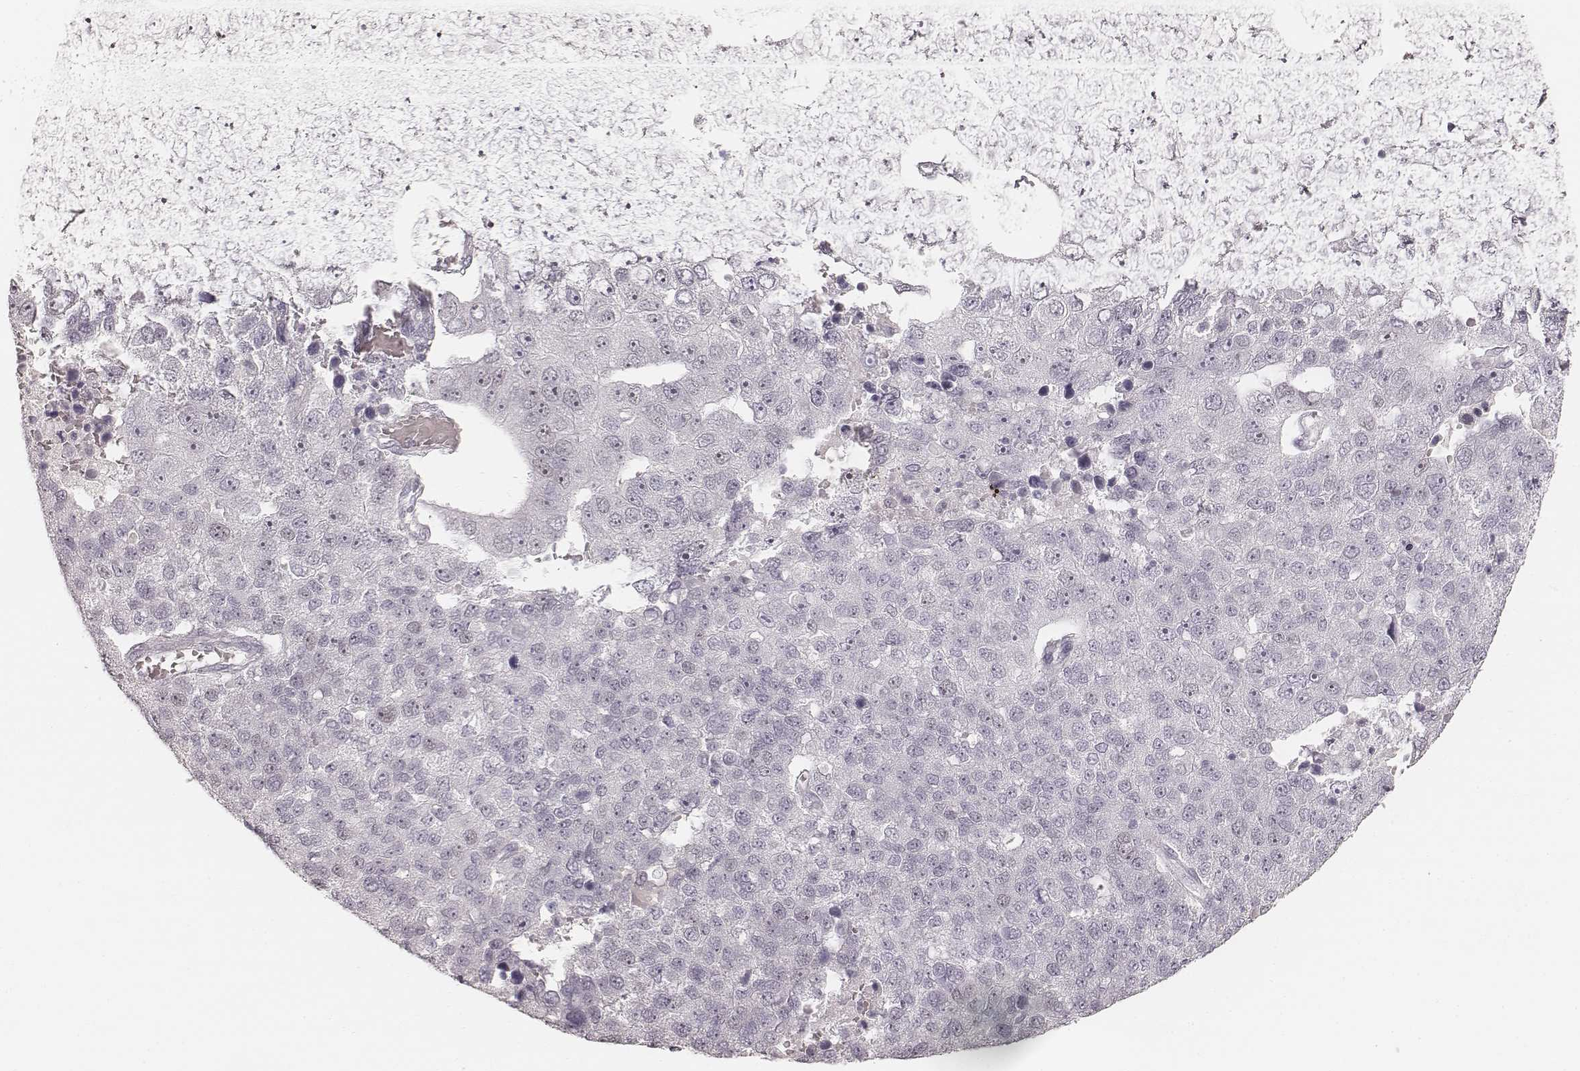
{"staining": {"intensity": "negative", "quantity": "none", "location": "none"}, "tissue": "pancreatic cancer", "cell_type": "Tumor cells", "image_type": "cancer", "snomed": [{"axis": "morphology", "description": "Adenocarcinoma, NOS"}, {"axis": "topography", "description": "Pancreas"}], "caption": "Tumor cells show no significant staining in pancreatic cancer.", "gene": "TEX37", "patient": {"sex": "female", "age": 61}}